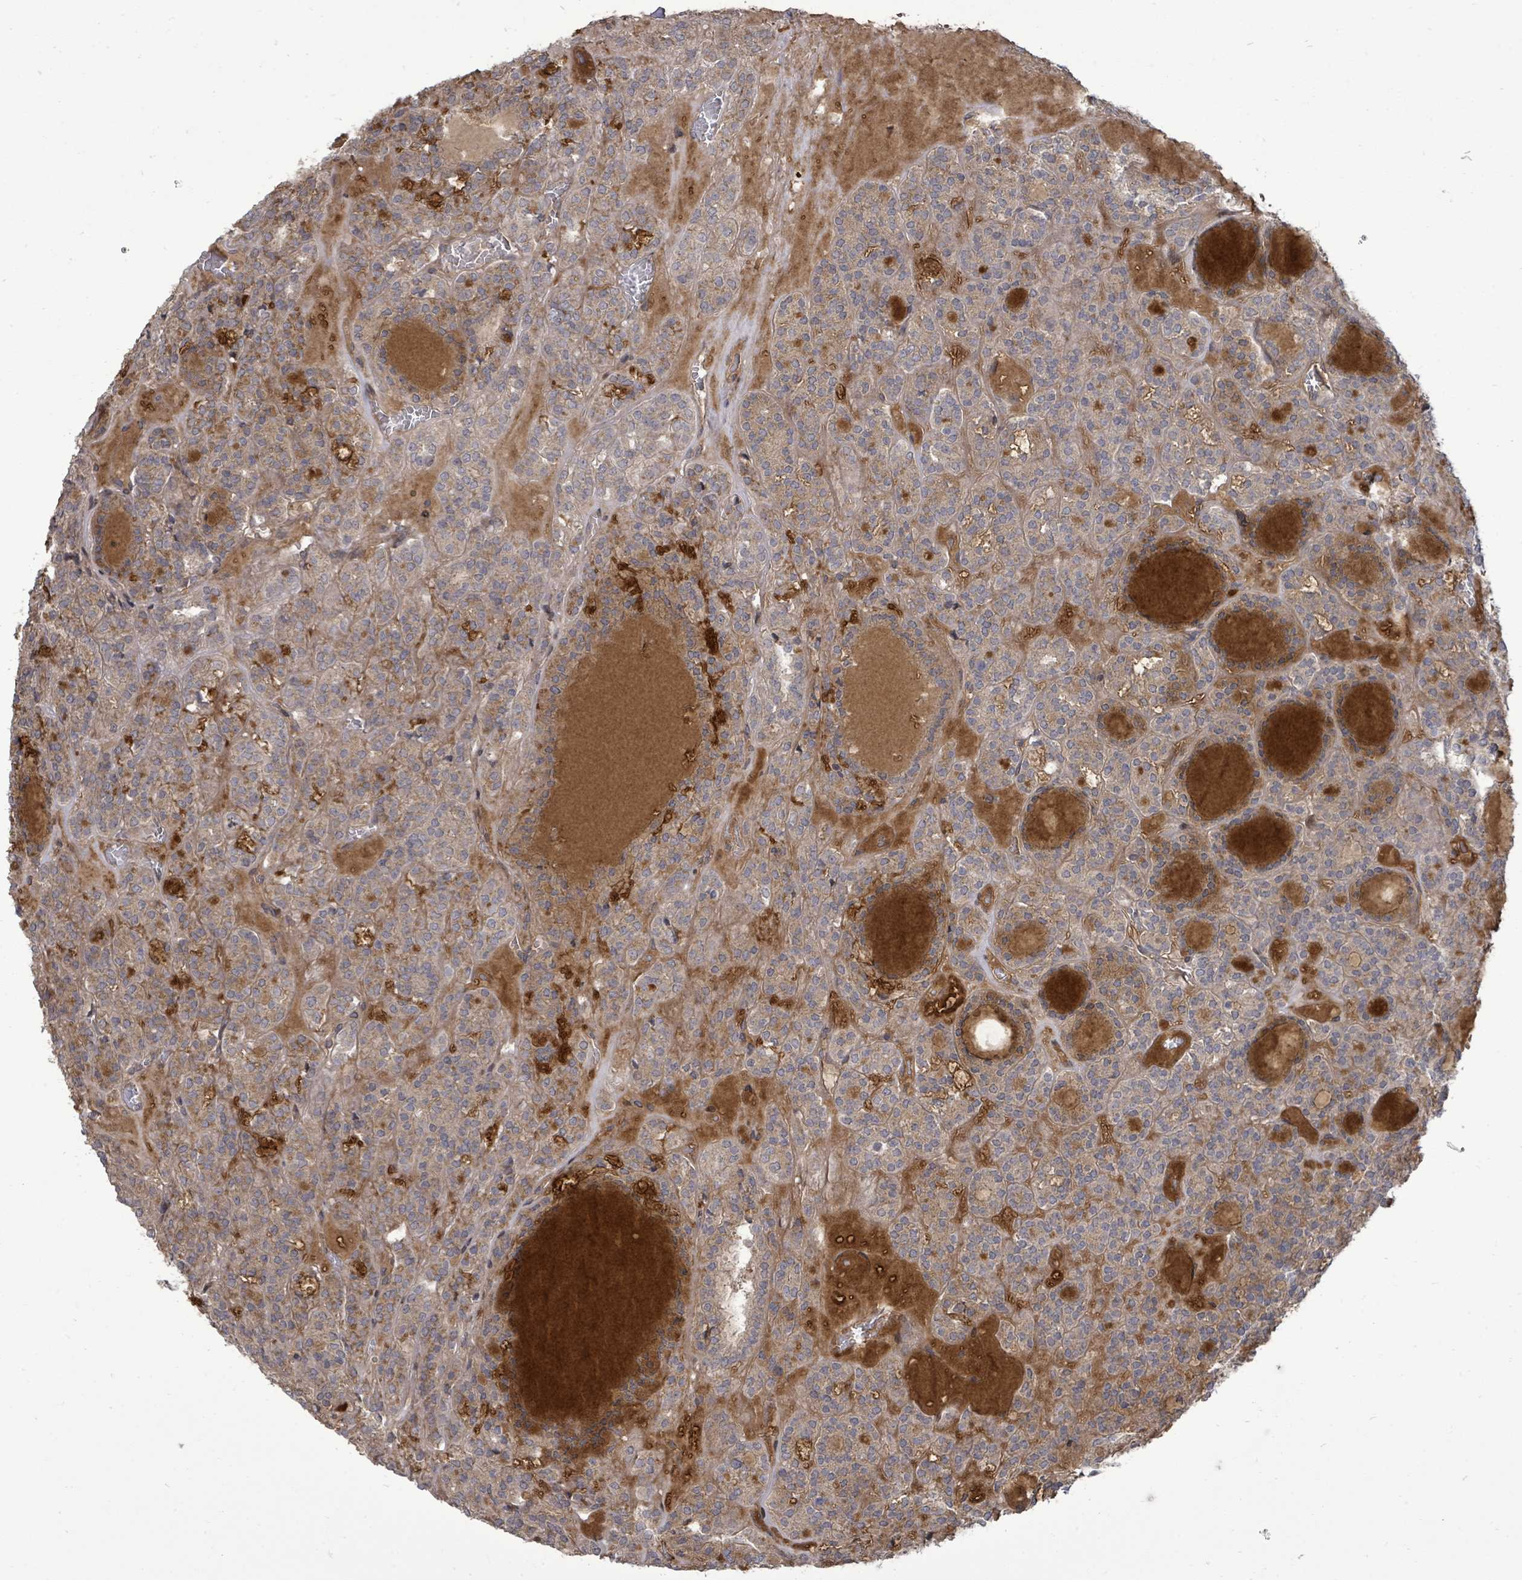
{"staining": {"intensity": "moderate", "quantity": "<25%", "location": "cytoplasmic/membranous"}, "tissue": "thyroid cancer", "cell_type": "Tumor cells", "image_type": "cancer", "snomed": [{"axis": "morphology", "description": "Follicular adenoma carcinoma, NOS"}, {"axis": "topography", "description": "Thyroid gland"}], "caption": "This image shows IHC staining of follicular adenoma carcinoma (thyroid), with low moderate cytoplasmic/membranous staining in about <25% of tumor cells.", "gene": "KRTAP27-1", "patient": {"sex": "female", "age": 63}}